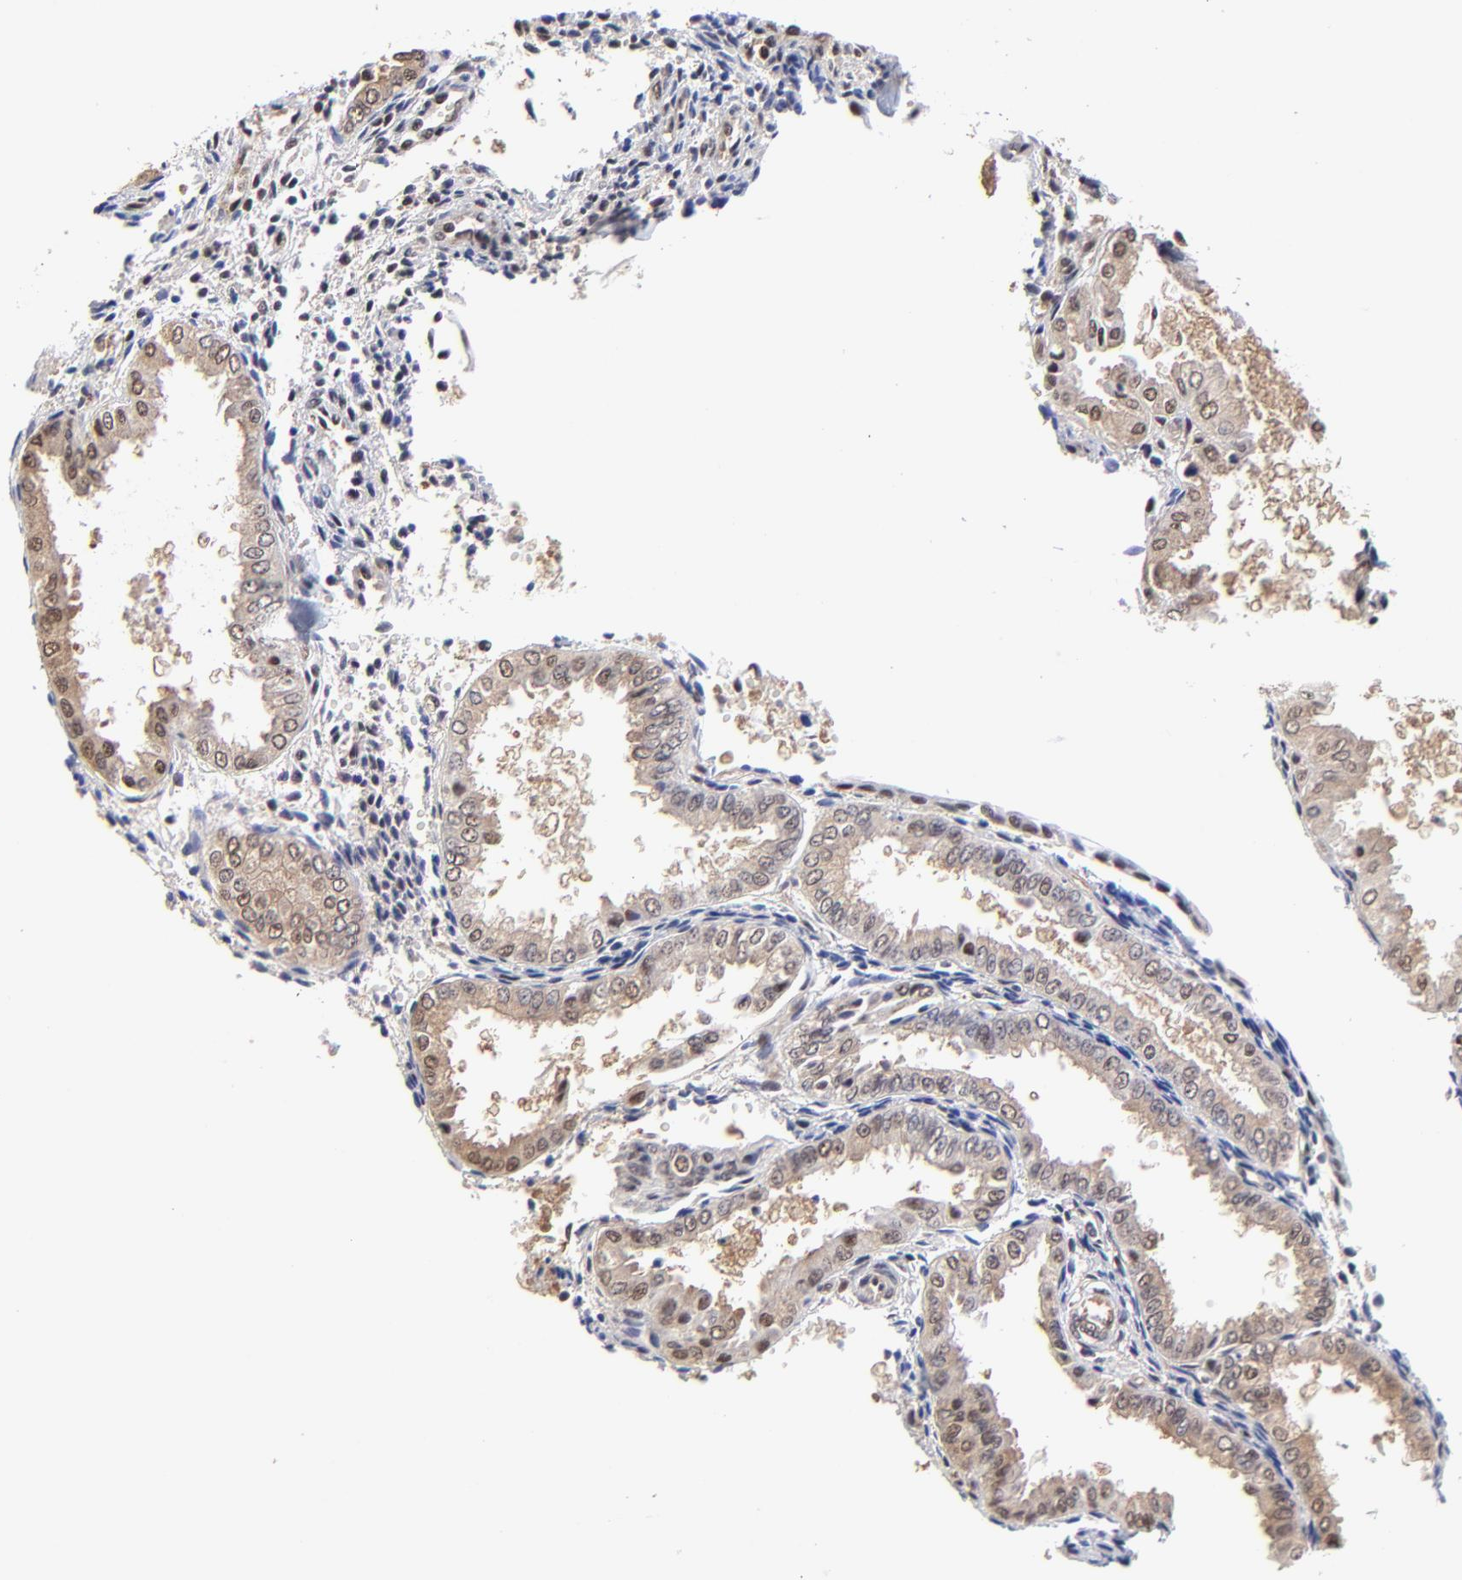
{"staining": {"intensity": "weak", "quantity": "<25%", "location": "nuclear"}, "tissue": "endometrium", "cell_type": "Cells in endometrial stroma", "image_type": "normal", "snomed": [{"axis": "morphology", "description": "Normal tissue, NOS"}, {"axis": "topography", "description": "Endometrium"}], "caption": "Endometrium stained for a protein using immunohistochemistry reveals no expression cells in endometrial stroma.", "gene": "PSMC4", "patient": {"sex": "female", "age": 33}}